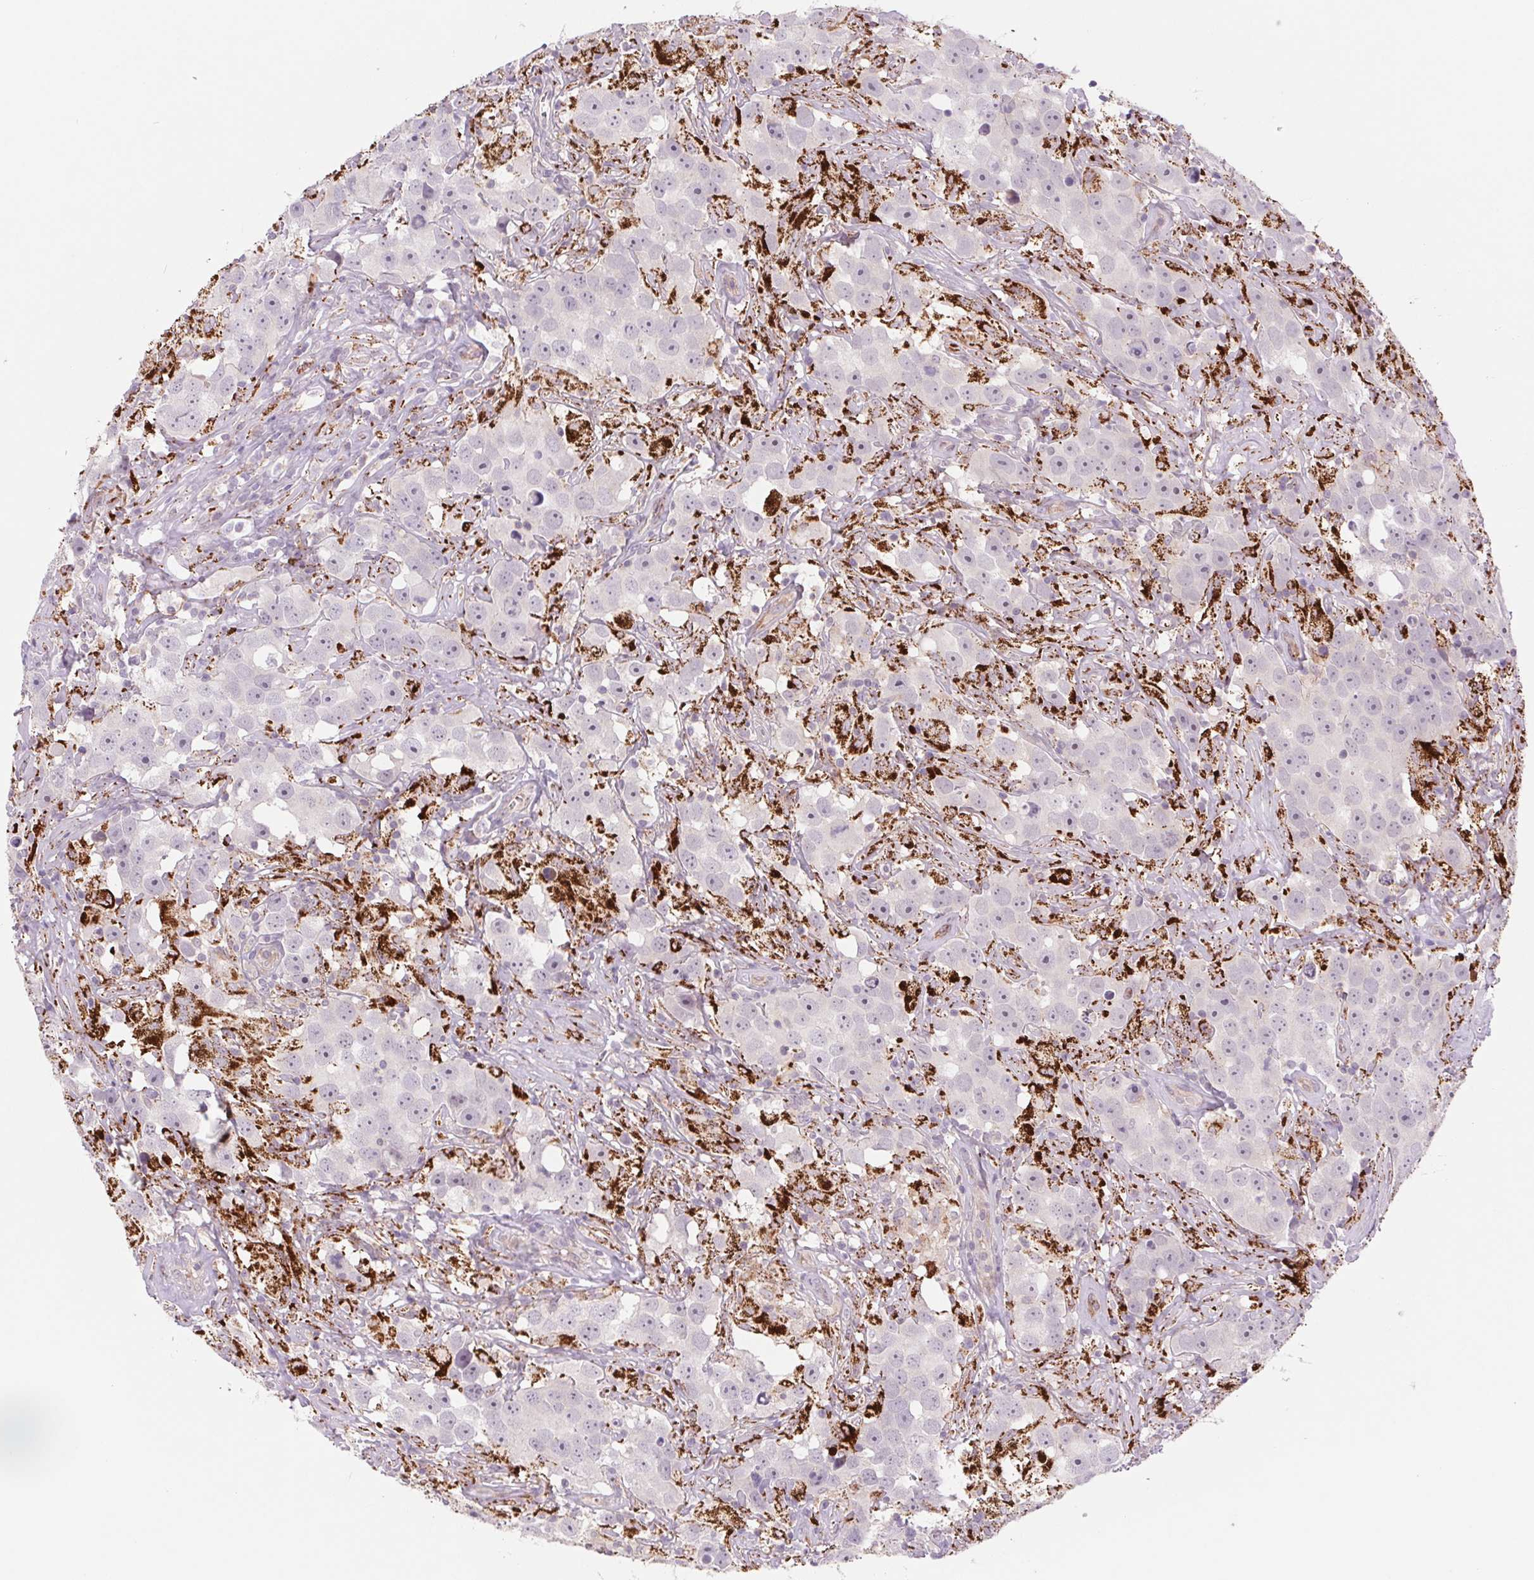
{"staining": {"intensity": "negative", "quantity": "none", "location": "none"}, "tissue": "testis cancer", "cell_type": "Tumor cells", "image_type": "cancer", "snomed": [{"axis": "morphology", "description": "Seminoma, NOS"}, {"axis": "topography", "description": "Testis"}], "caption": "This photomicrograph is of testis cancer stained with immunohistochemistry to label a protein in brown with the nuclei are counter-stained blue. There is no positivity in tumor cells.", "gene": "MS4A13", "patient": {"sex": "male", "age": 49}}